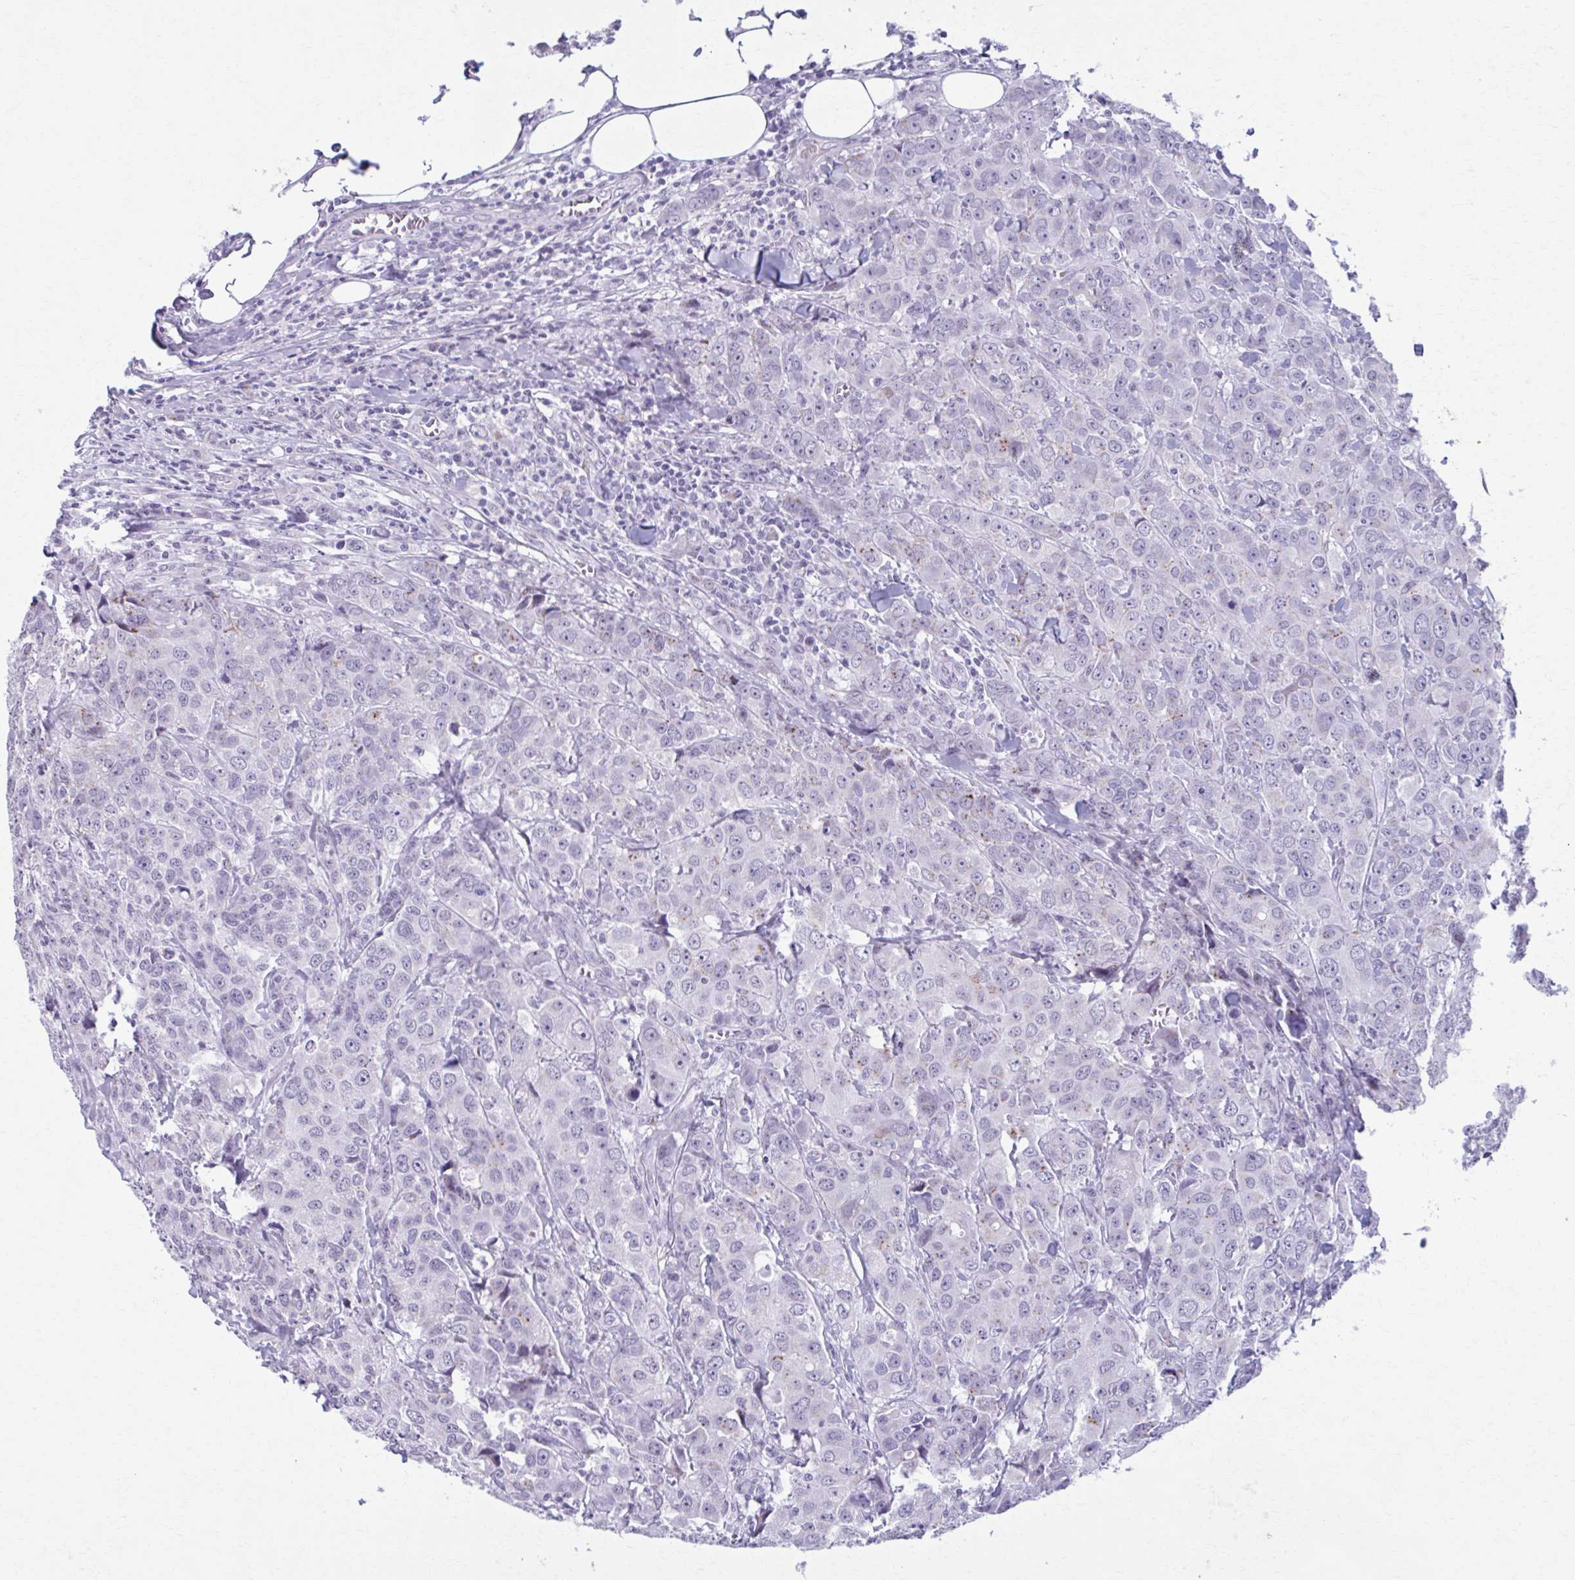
{"staining": {"intensity": "weak", "quantity": "<25%", "location": "cytoplasmic/membranous"}, "tissue": "breast cancer", "cell_type": "Tumor cells", "image_type": "cancer", "snomed": [{"axis": "morphology", "description": "Duct carcinoma"}, {"axis": "topography", "description": "Breast"}], "caption": "Breast cancer was stained to show a protein in brown. There is no significant expression in tumor cells.", "gene": "ZNF682", "patient": {"sex": "female", "age": 43}}